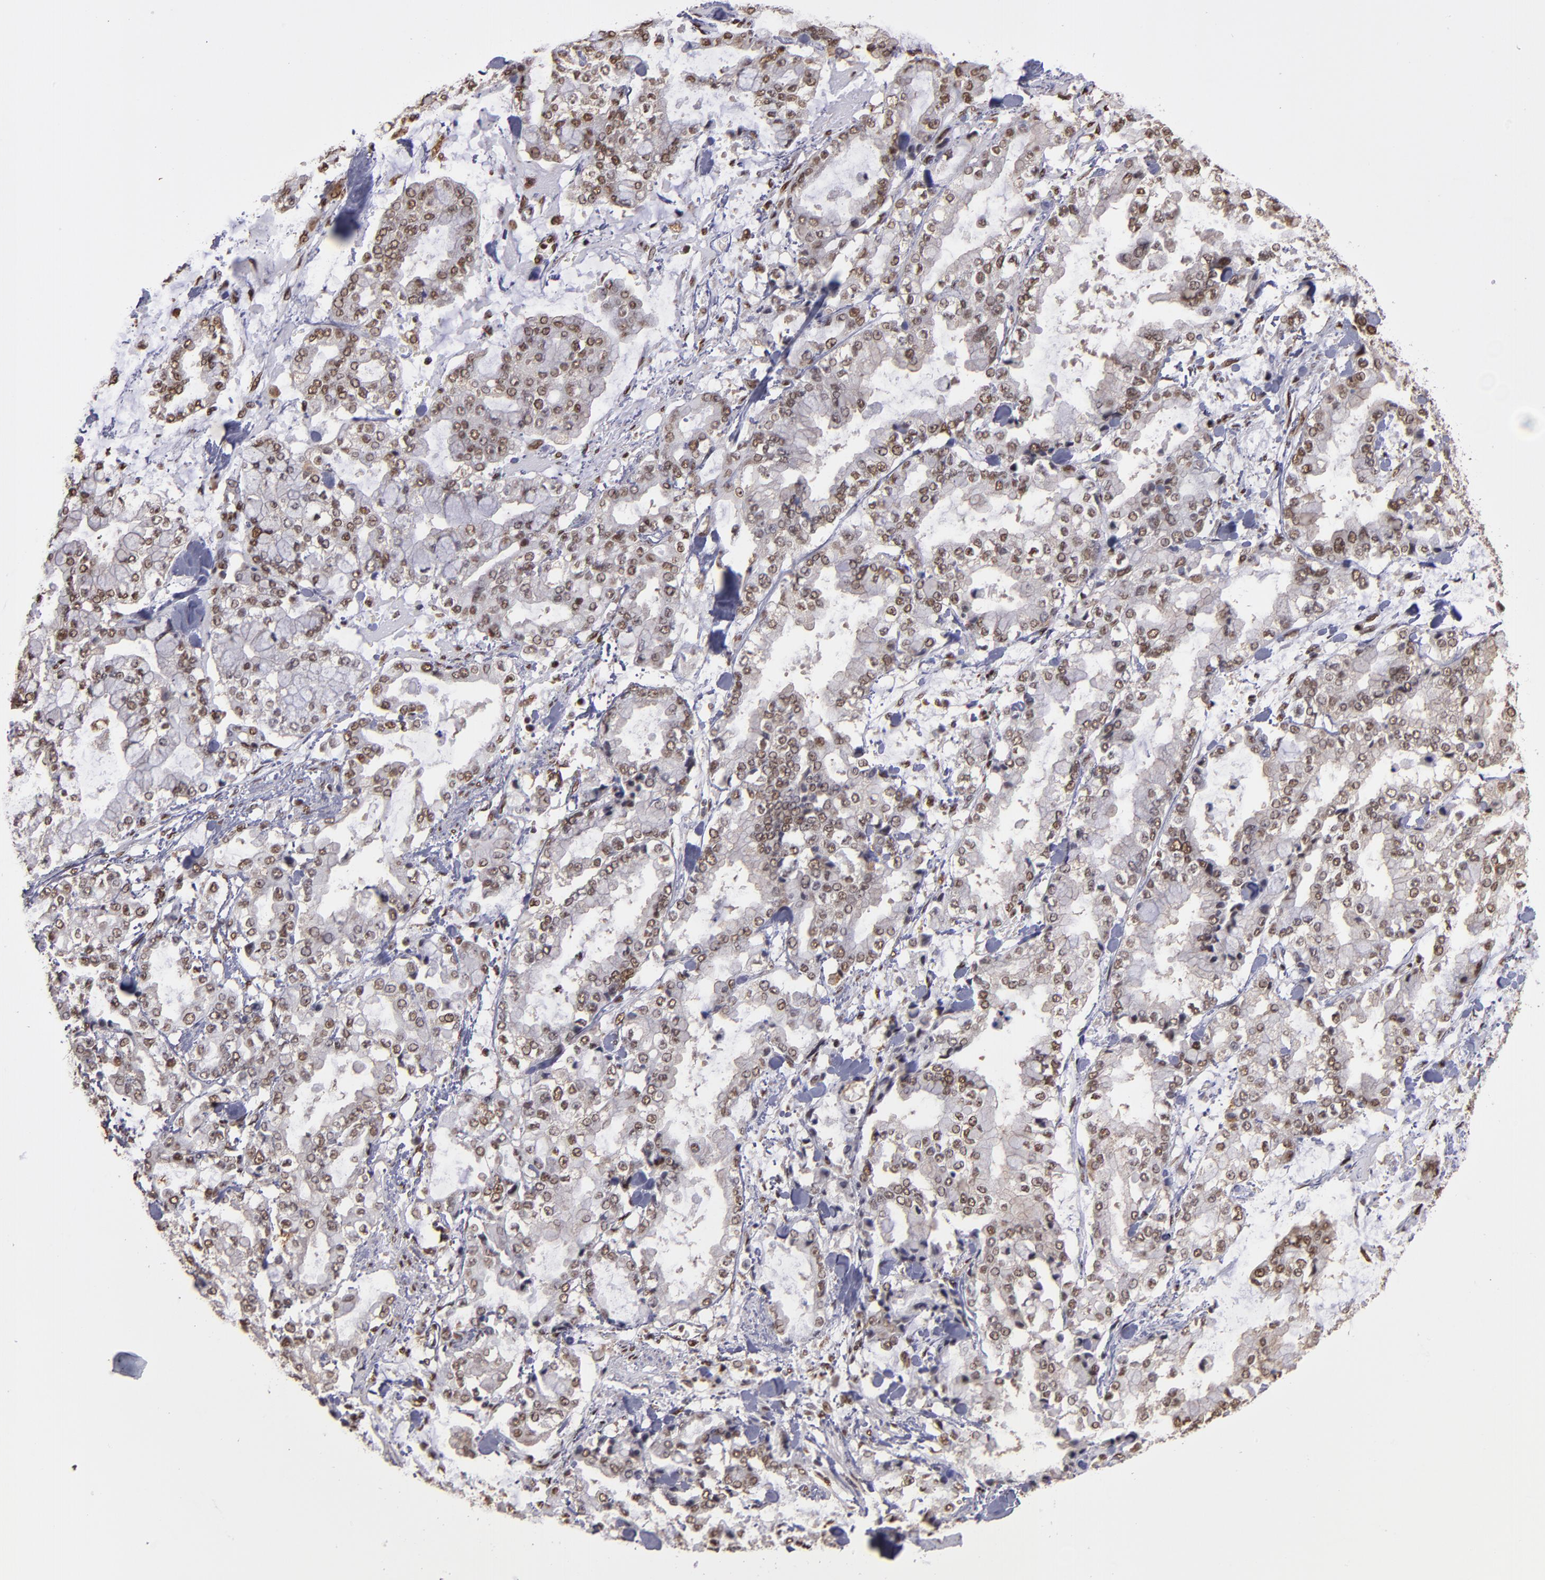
{"staining": {"intensity": "weak", "quantity": ">75%", "location": "nuclear"}, "tissue": "stomach cancer", "cell_type": "Tumor cells", "image_type": "cancer", "snomed": [{"axis": "morphology", "description": "Normal tissue, NOS"}, {"axis": "morphology", "description": "Adenocarcinoma, NOS"}, {"axis": "topography", "description": "Stomach, upper"}, {"axis": "topography", "description": "Stomach"}], "caption": "A brown stain labels weak nuclear staining of a protein in stomach cancer tumor cells. (DAB (3,3'-diaminobenzidine) IHC with brightfield microscopy, high magnification).", "gene": "SP1", "patient": {"sex": "male", "age": 76}}